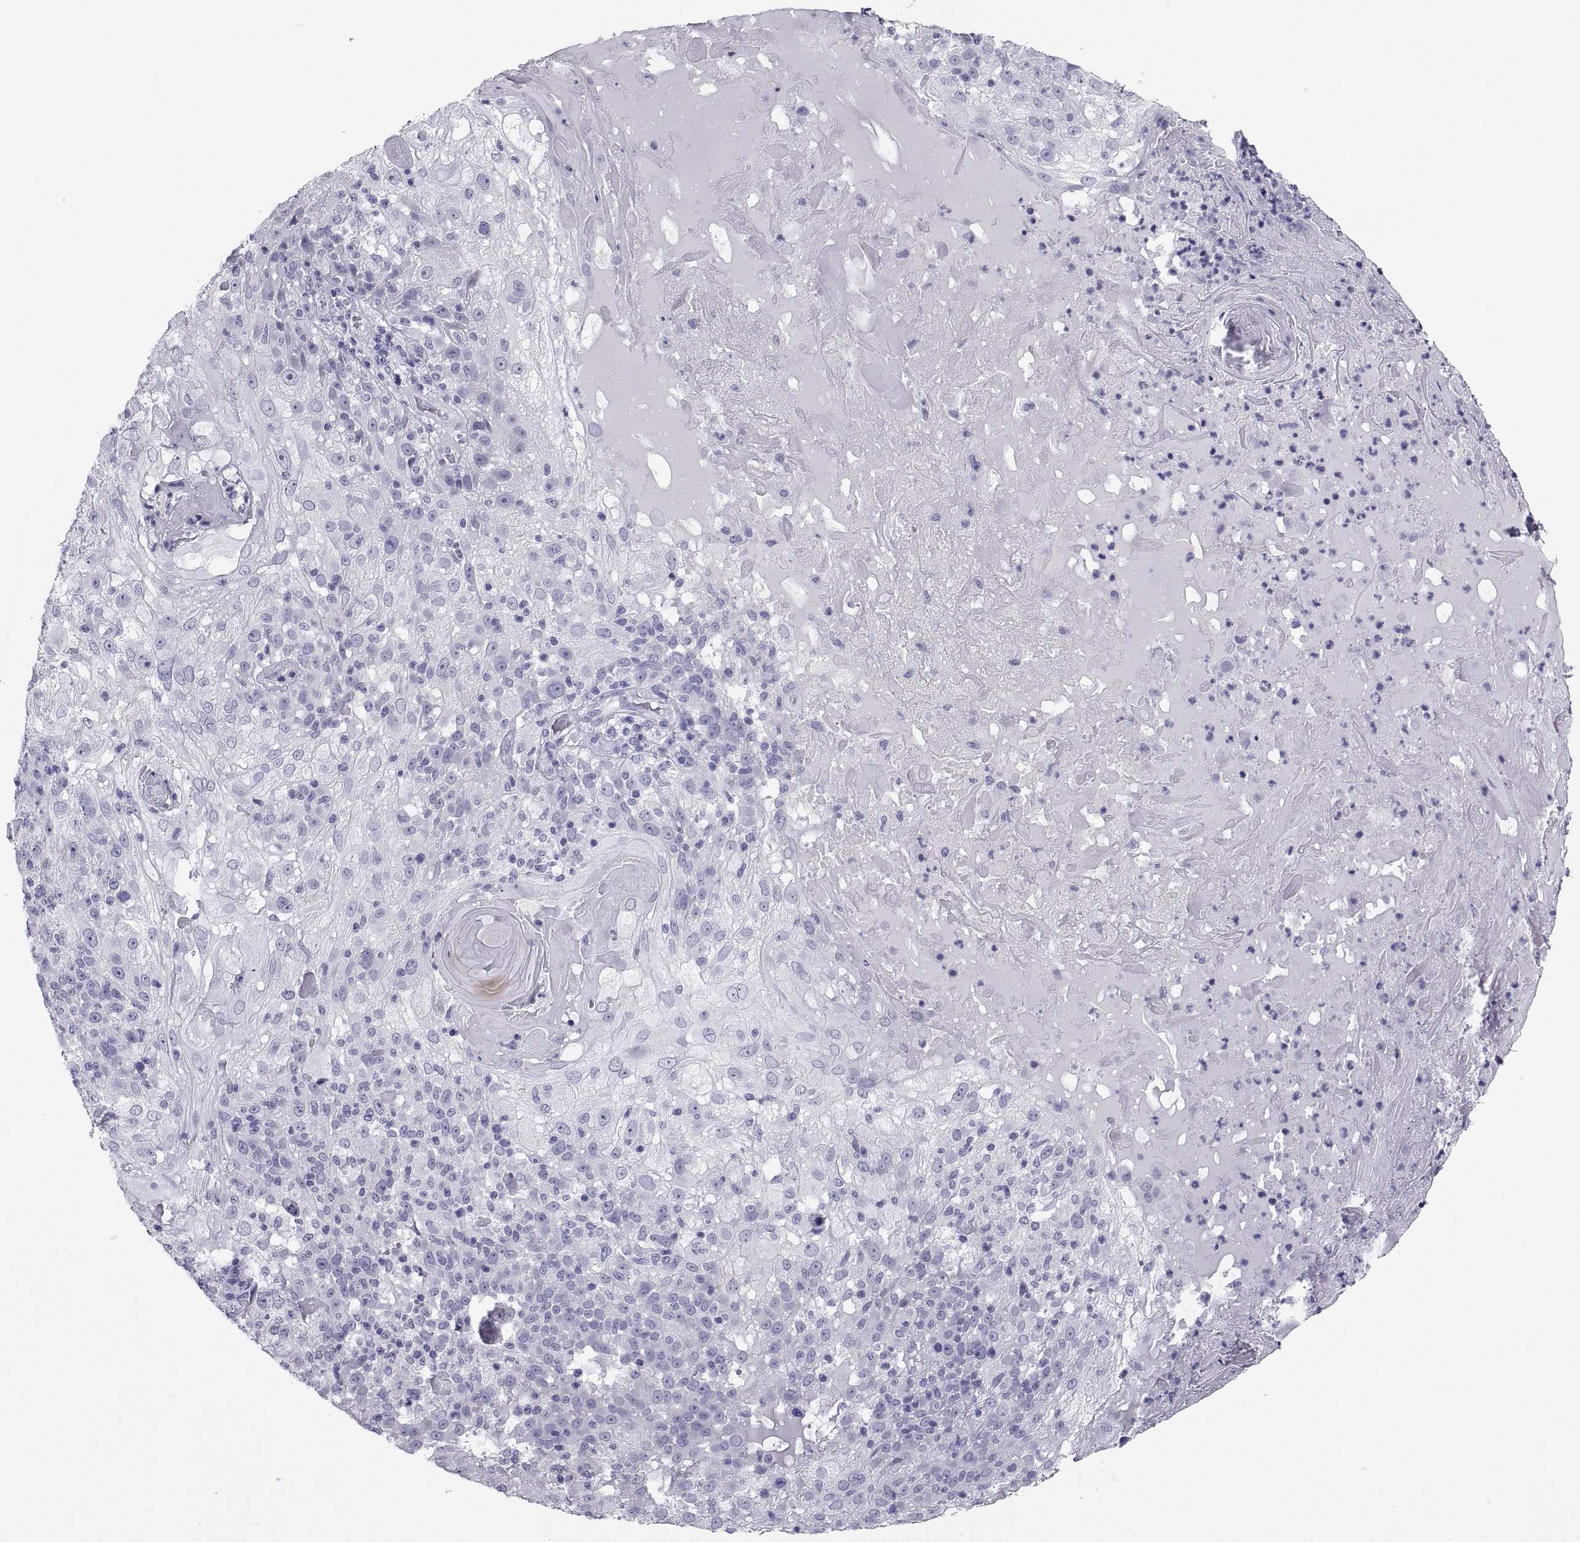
{"staining": {"intensity": "negative", "quantity": "none", "location": "none"}, "tissue": "skin cancer", "cell_type": "Tumor cells", "image_type": "cancer", "snomed": [{"axis": "morphology", "description": "Normal tissue, NOS"}, {"axis": "morphology", "description": "Squamous cell carcinoma, NOS"}, {"axis": "topography", "description": "Skin"}], "caption": "An immunohistochemistry (IHC) image of skin cancer is shown. There is no staining in tumor cells of skin cancer. (Brightfield microscopy of DAB (3,3'-diaminobenzidine) immunohistochemistry (IHC) at high magnification).", "gene": "PCSK1N", "patient": {"sex": "female", "age": 83}}